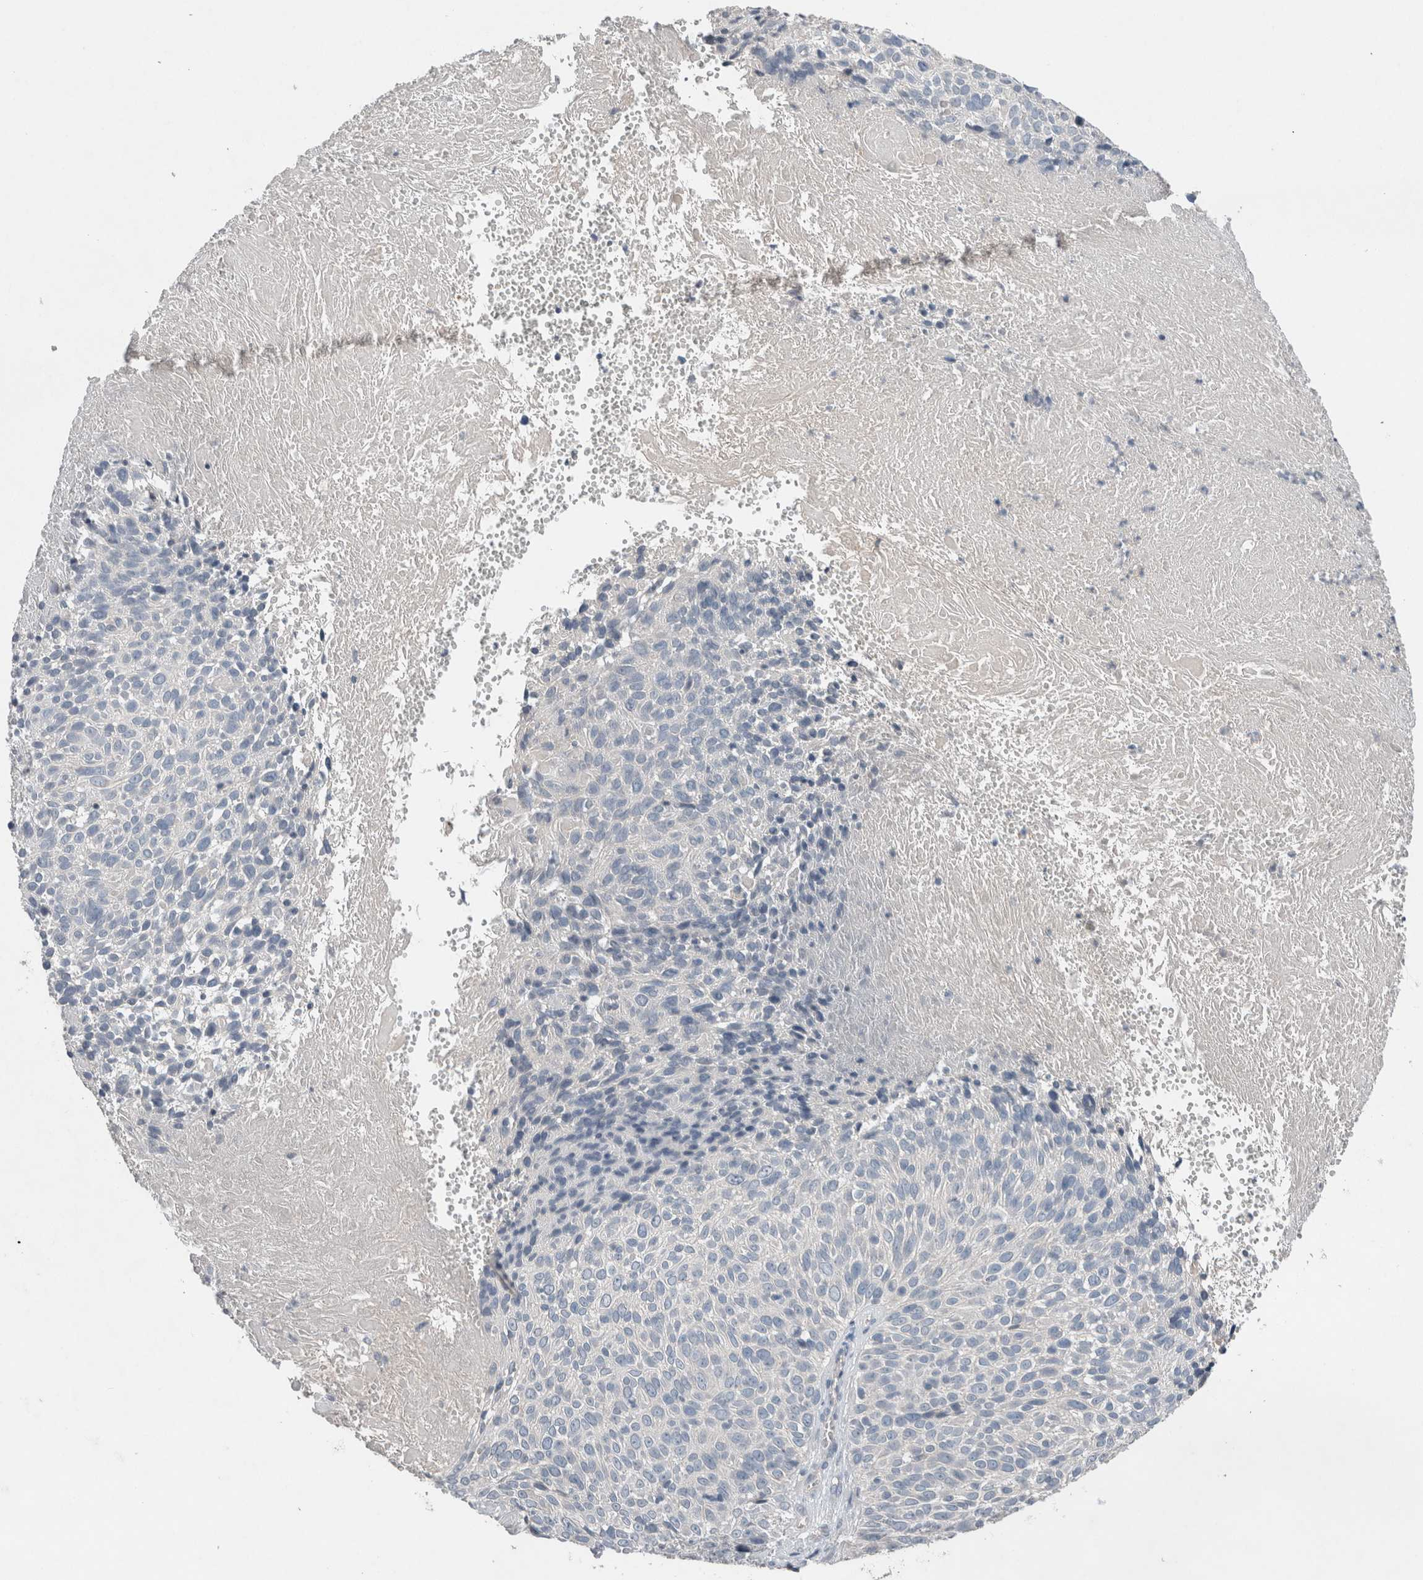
{"staining": {"intensity": "negative", "quantity": "none", "location": "none"}, "tissue": "cervical cancer", "cell_type": "Tumor cells", "image_type": "cancer", "snomed": [{"axis": "morphology", "description": "Squamous cell carcinoma, NOS"}, {"axis": "topography", "description": "Cervix"}], "caption": "A photomicrograph of human cervical cancer (squamous cell carcinoma) is negative for staining in tumor cells.", "gene": "UGCG", "patient": {"sex": "female", "age": 74}}